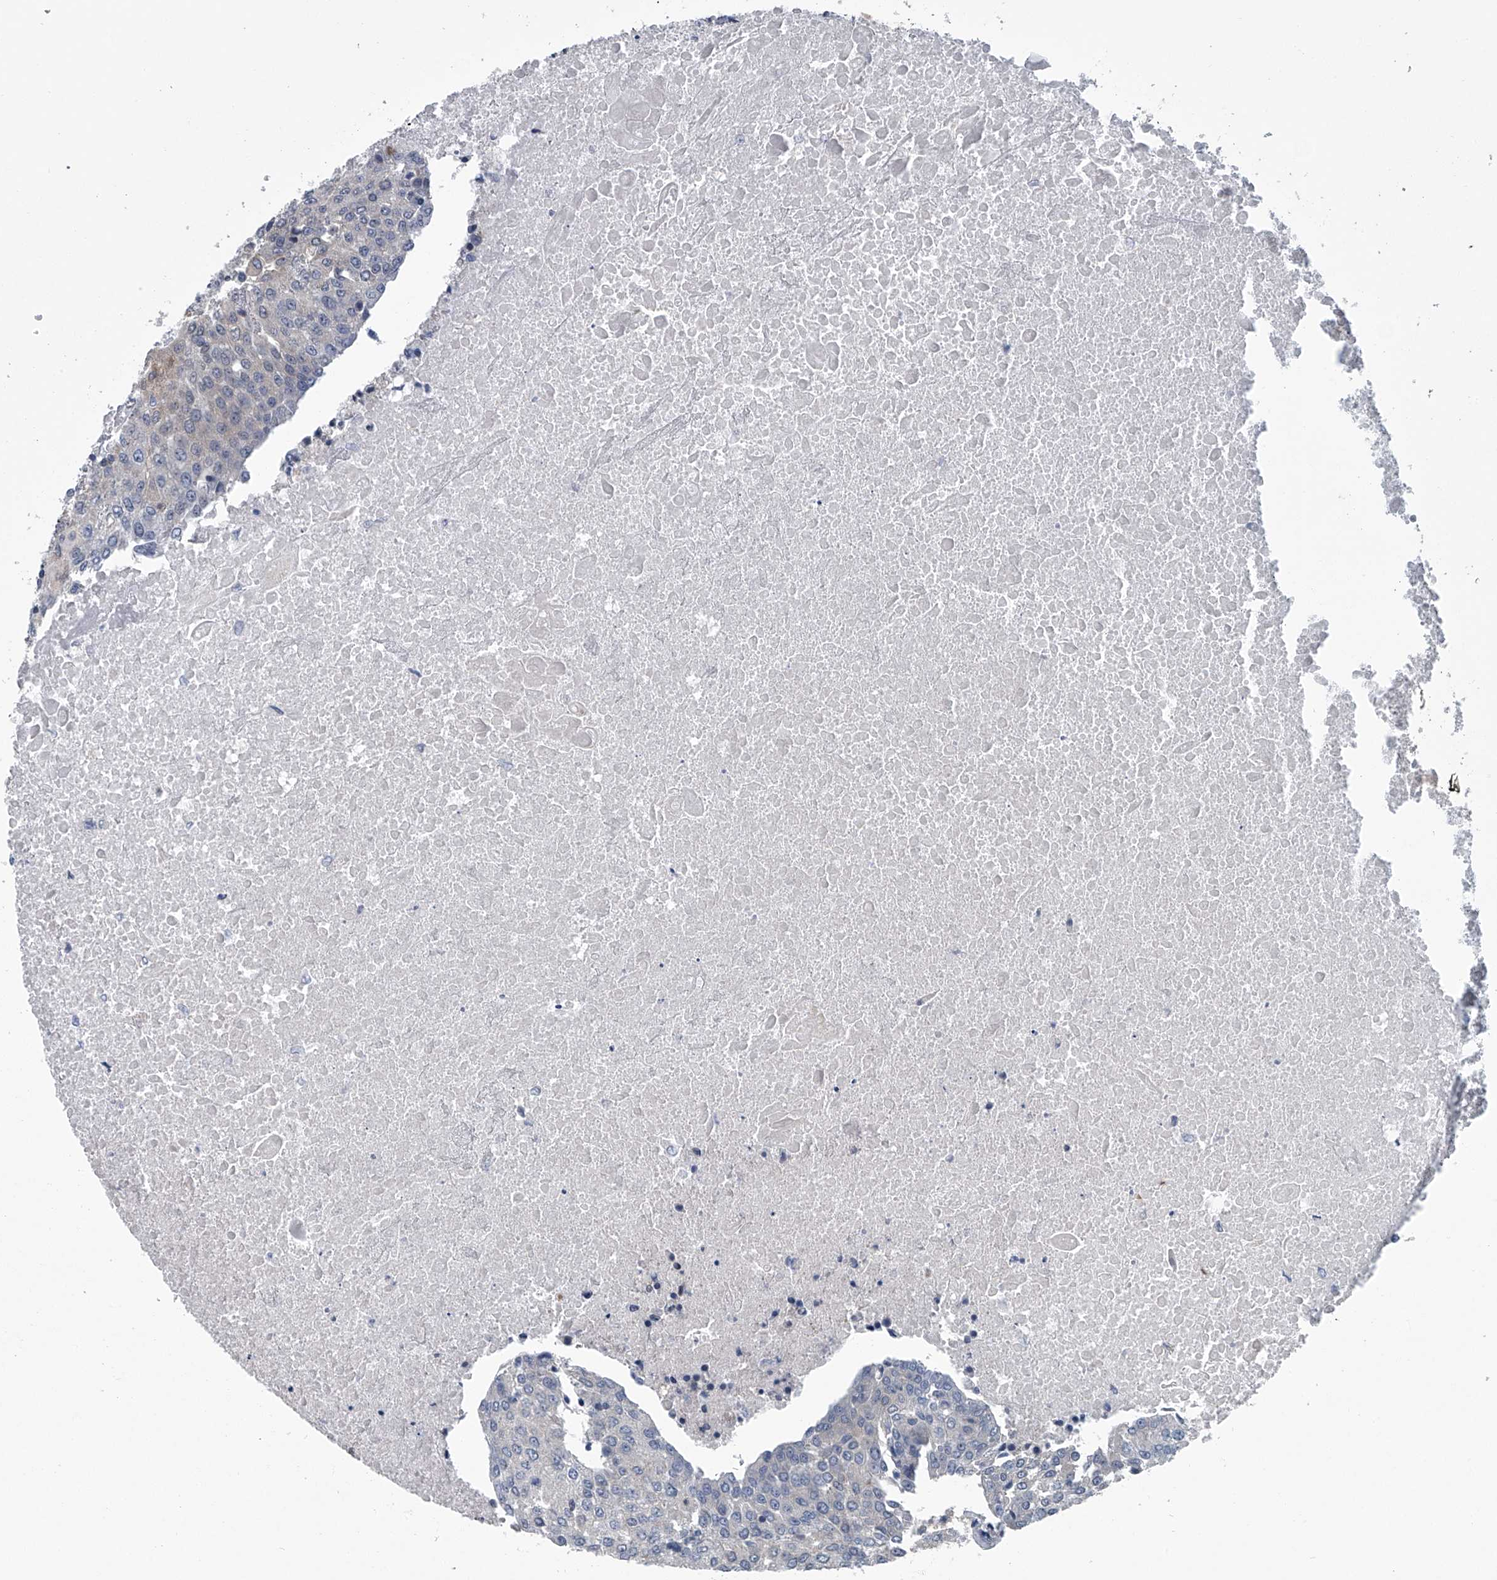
{"staining": {"intensity": "negative", "quantity": "none", "location": "none"}, "tissue": "urothelial cancer", "cell_type": "Tumor cells", "image_type": "cancer", "snomed": [{"axis": "morphology", "description": "Urothelial carcinoma, High grade"}, {"axis": "topography", "description": "Urinary bladder"}], "caption": "A photomicrograph of high-grade urothelial carcinoma stained for a protein demonstrates no brown staining in tumor cells.", "gene": "PPP2R5D", "patient": {"sex": "female", "age": 85}}